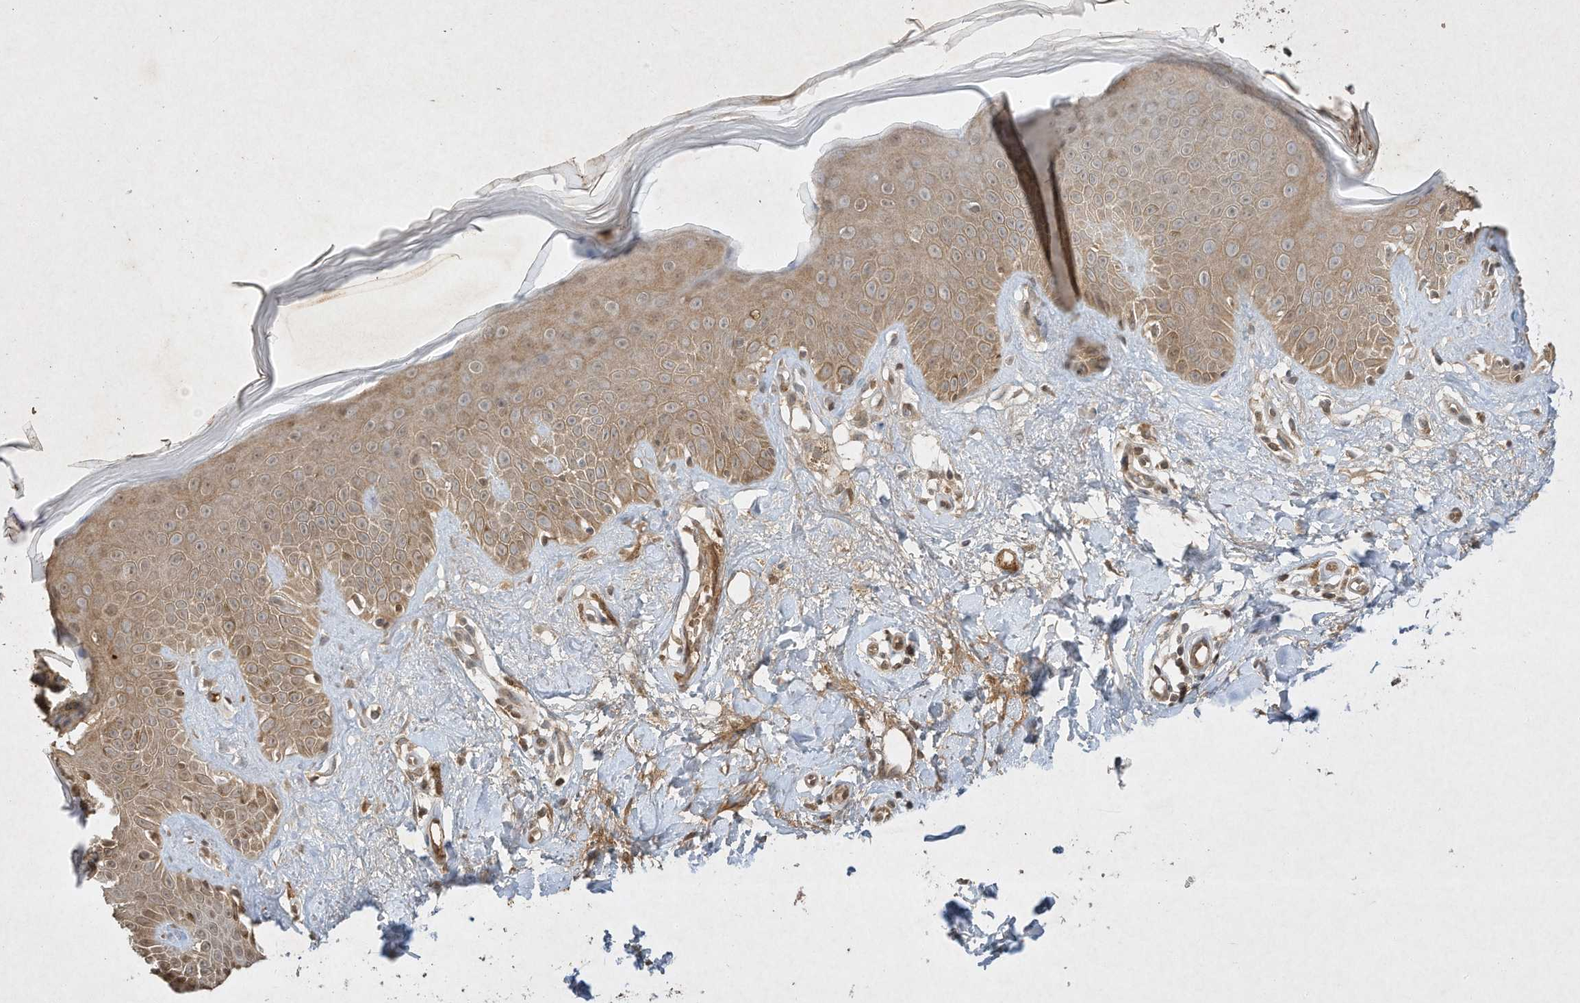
{"staining": {"intensity": "moderate", "quantity": ">75%", "location": "cytoplasmic/membranous"}, "tissue": "skin", "cell_type": "Fibroblasts", "image_type": "normal", "snomed": [{"axis": "morphology", "description": "Normal tissue, NOS"}, {"axis": "topography", "description": "Skin"}], "caption": "Immunohistochemistry image of unremarkable skin: human skin stained using IHC displays medium levels of moderate protein expression localized specifically in the cytoplasmic/membranous of fibroblasts, appearing as a cytoplasmic/membranous brown color.", "gene": "BTRC", "patient": {"sex": "female", "age": 64}}